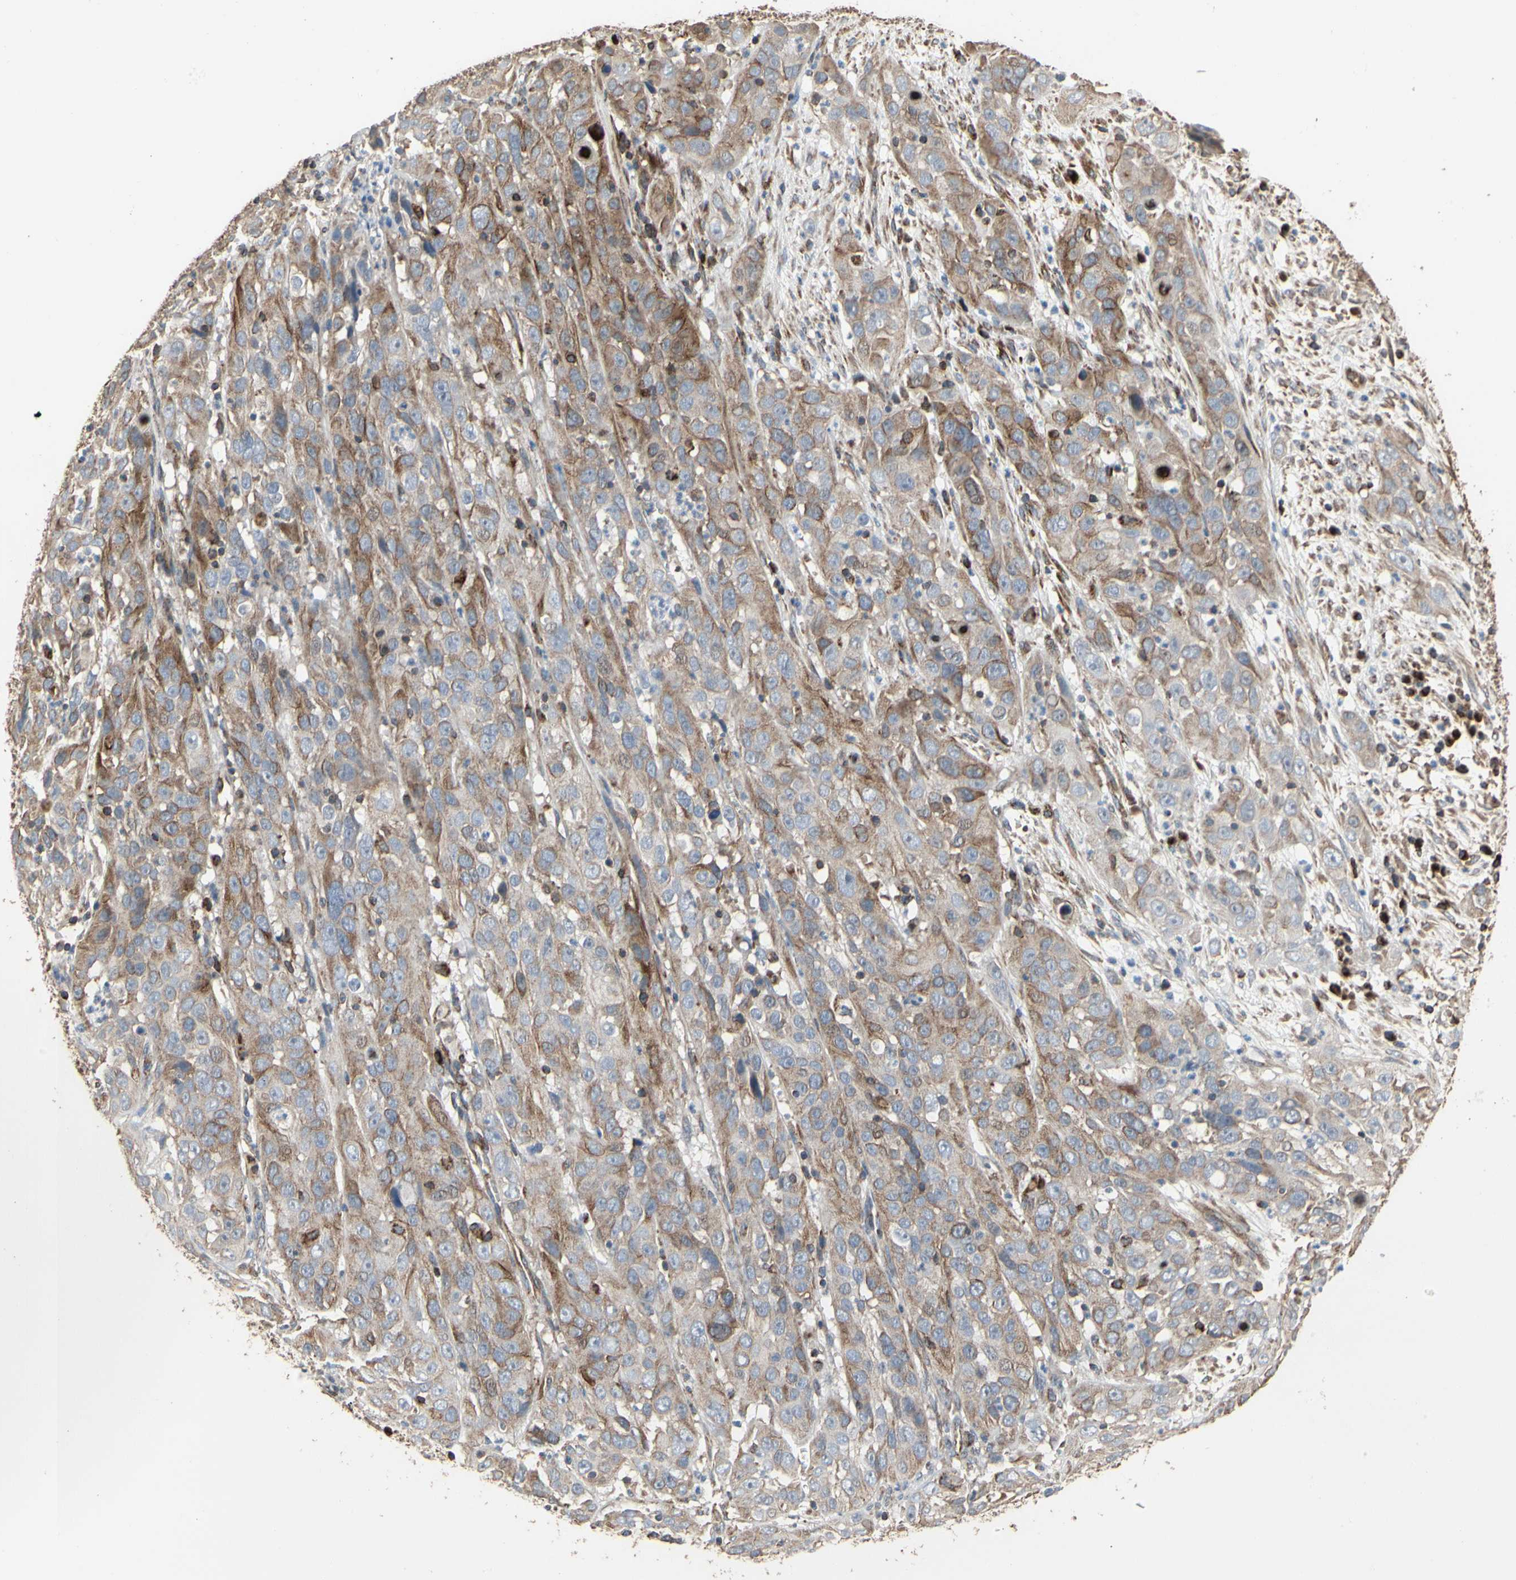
{"staining": {"intensity": "moderate", "quantity": "25%-75%", "location": "cytoplasmic/membranous"}, "tissue": "cervical cancer", "cell_type": "Tumor cells", "image_type": "cancer", "snomed": [{"axis": "morphology", "description": "Squamous cell carcinoma, NOS"}, {"axis": "topography", "description": "Cervix"}], "caption": "Immunohistochemical staining of human squamous cell carcinoma (cervical) shows medium levels of moderate cytoplasmic/membranous protein staining in approximately 25%-75% of tumor cells. (brown staining indicates protein expression, while blue staining denotes nuclei).", "gene": "TUBA1A", "patient": {"sex": "female", "age": 32}}